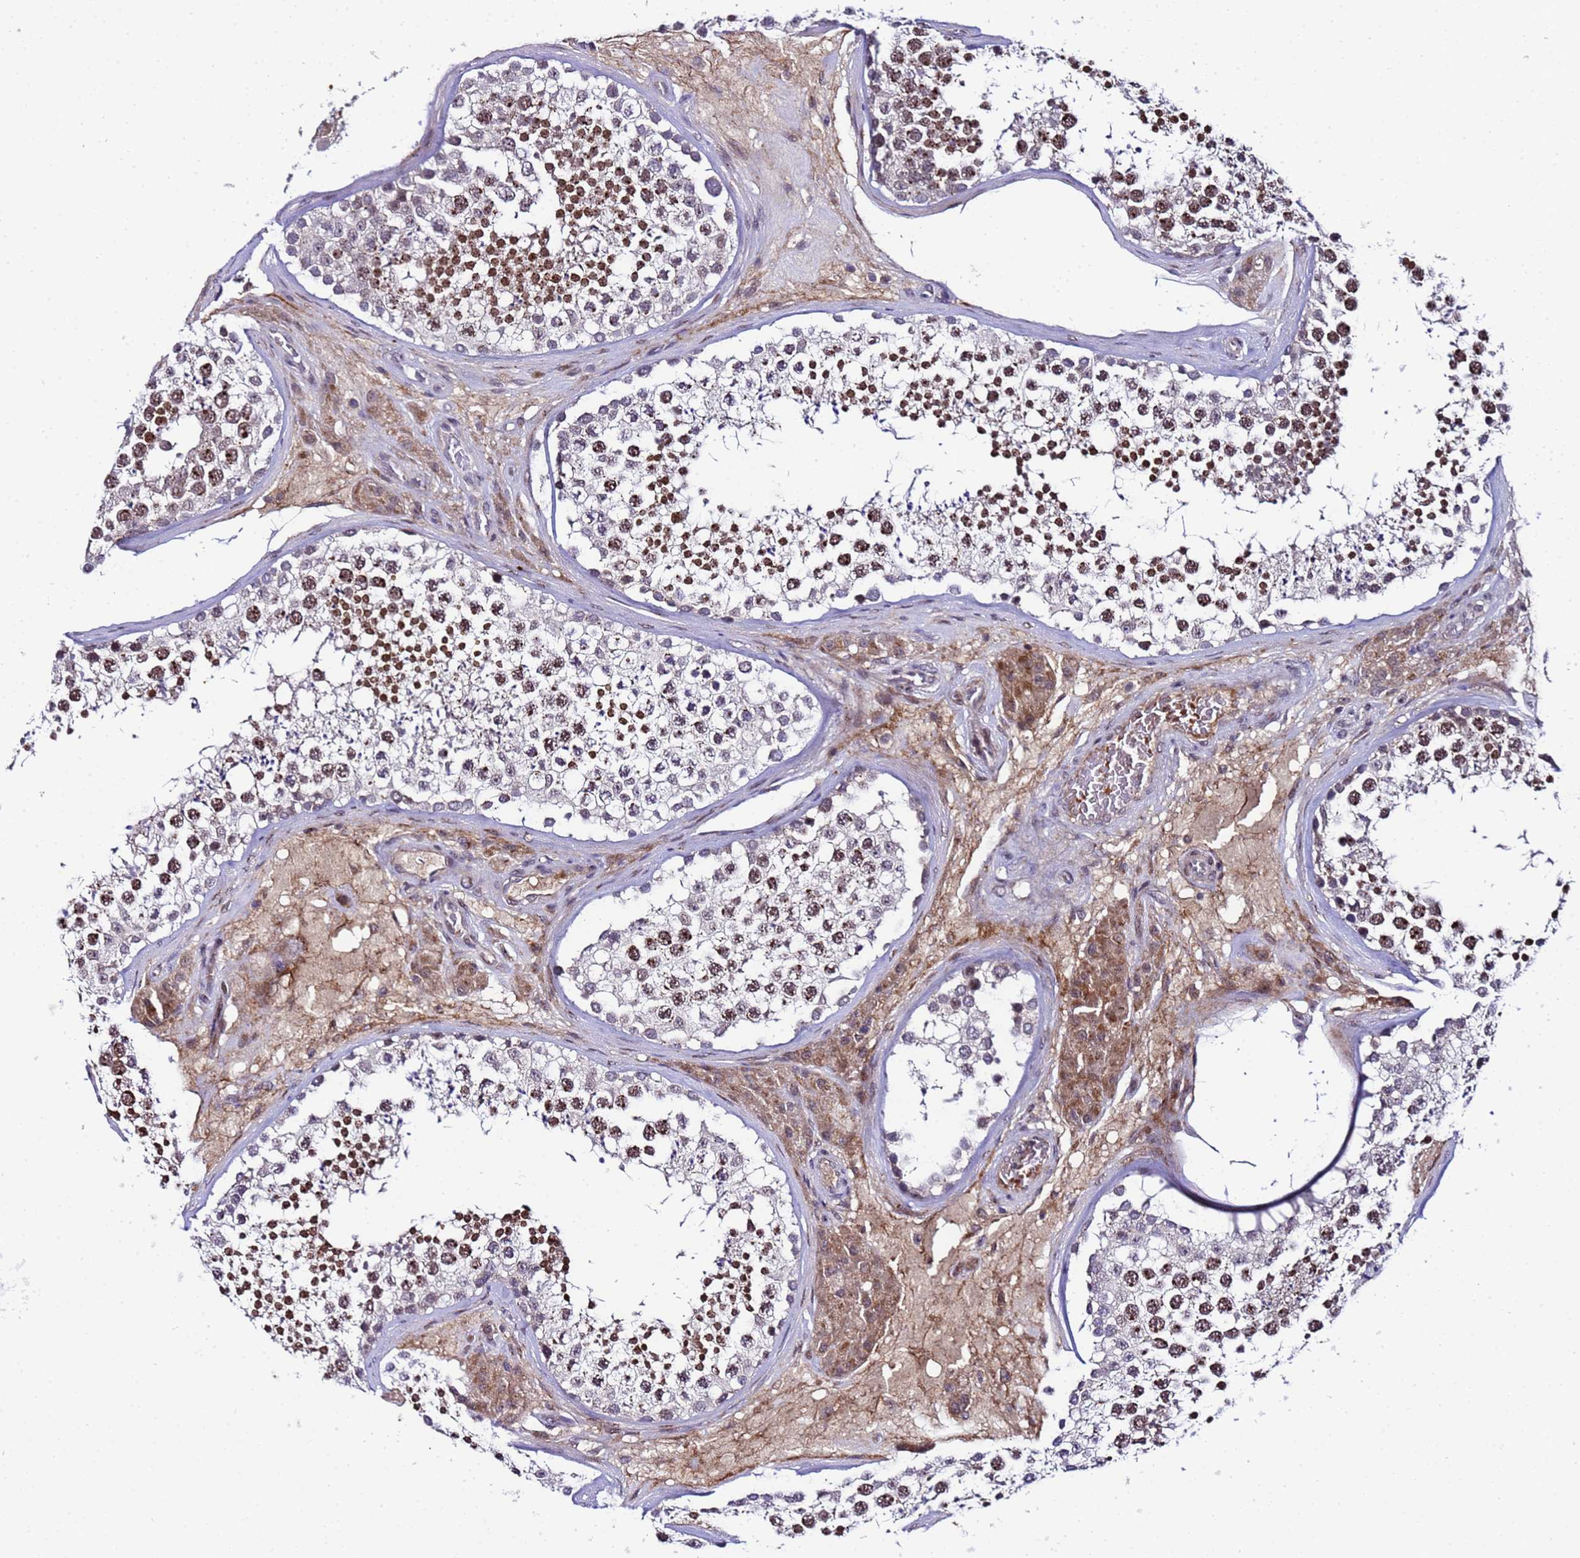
{"staining": {"intensity": "moderate", "quantity": ">75%", "location": "cytoplasmic/membranous,nuclear"}, "tissue": "testis", "cell_type": "Cells in seminiferous ducts", "image_type": "normal", "snomed": [{"axis": "morphology", "description": "Normal tissue, NOS"}, {"axis": "topography", "description": "Testis"}], "caption": "Immunohistochemical staining of unremarkable human testis displays moderate cytoplasmic/membranous,nuclear protein expression in about >75% of cells in seminiferous ducts.", "gene": "C19orf47", "patient": {"sex": "male", "age": 46}}